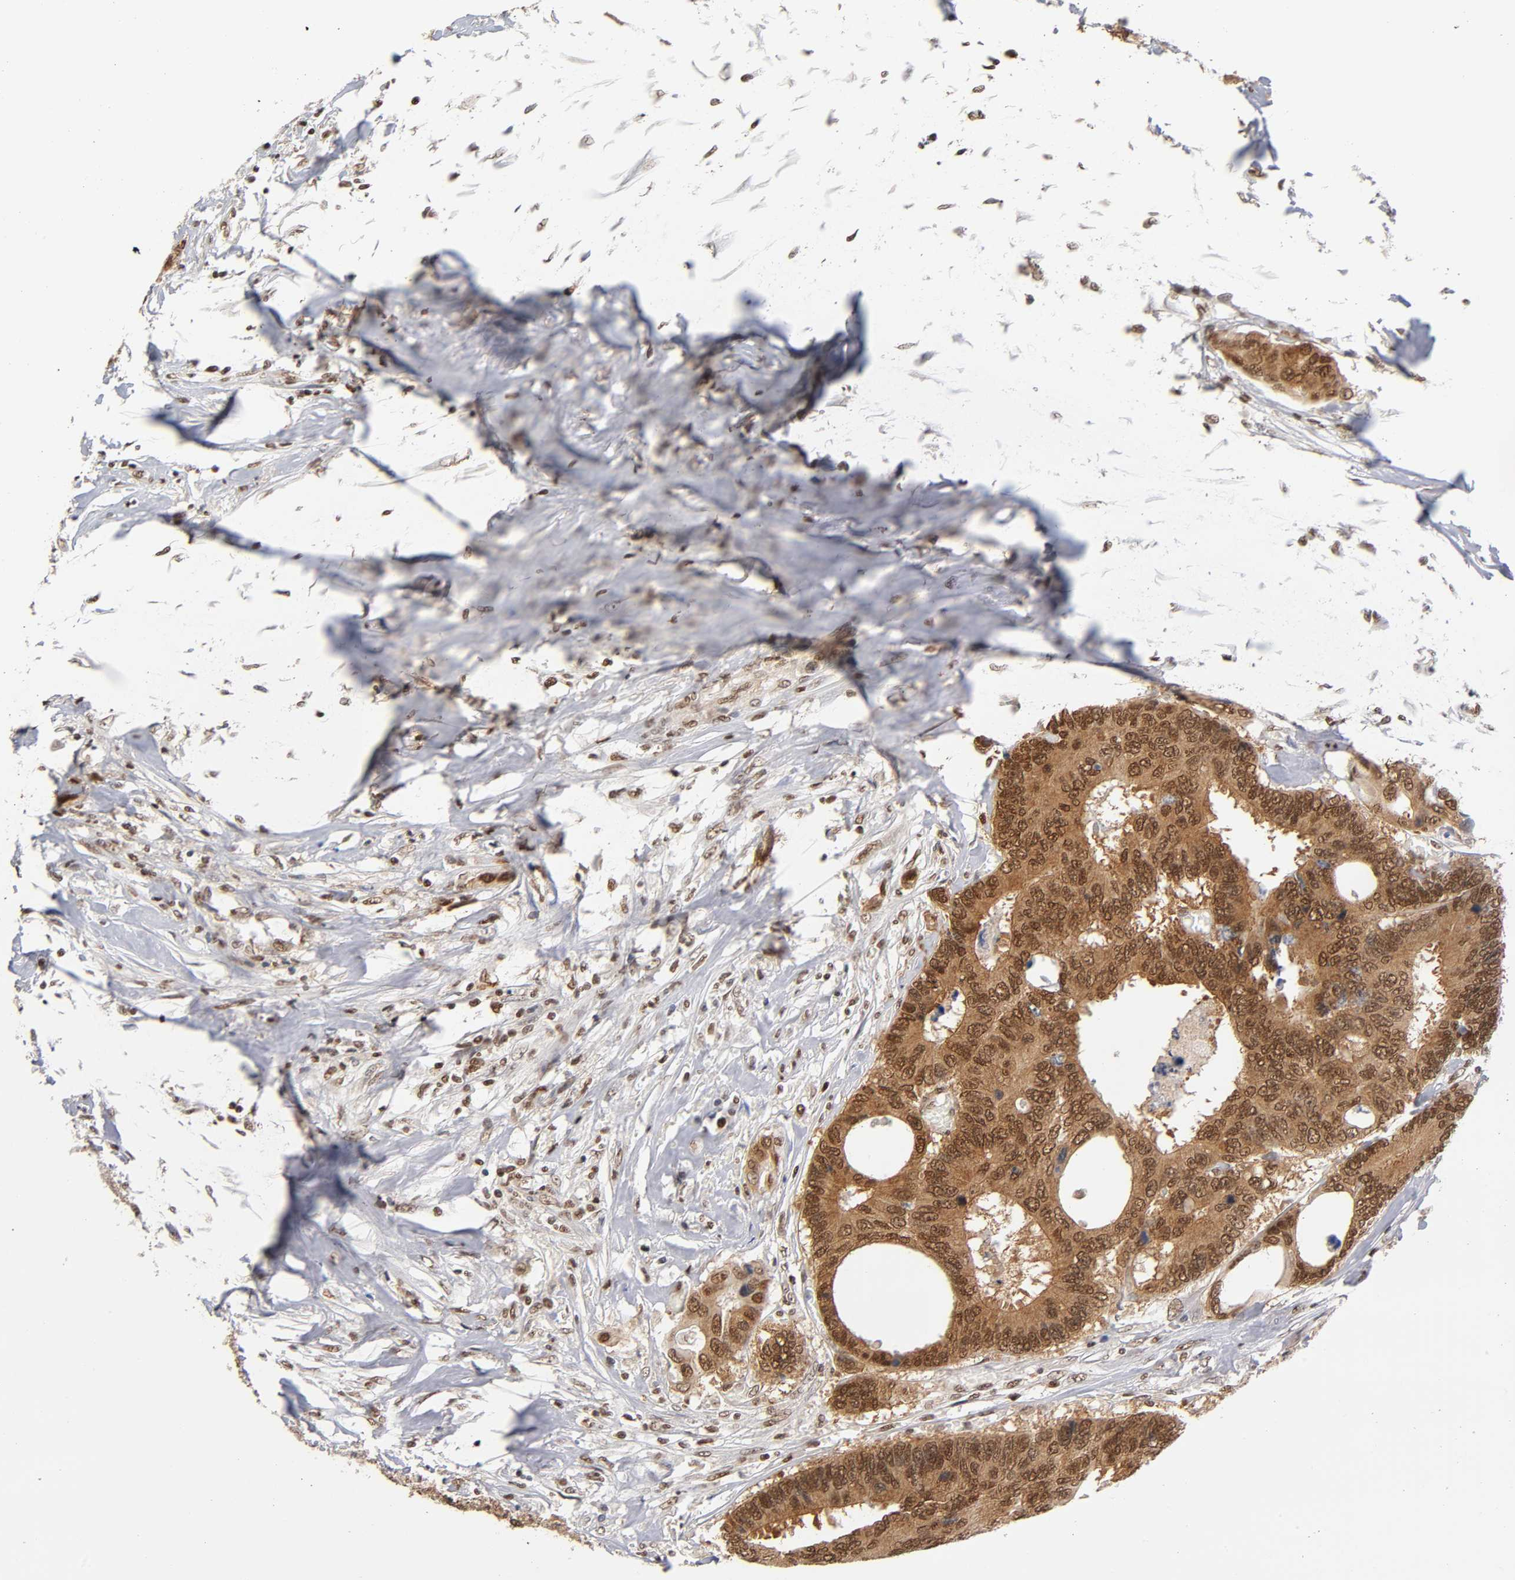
{"staining": {"intensity": "strong", "quantity": ">75%", "location": "cytoplasmic/membranous,nuclear"}, "tissue": "colorectal cancer", "cell_type": "Tumor cells", "image_type": "cancer", "snomed": [{"axis": "morphology", "description": "Adenocarcinoma, NOS"}, {"axis": "topography", "description": "Rectum"}], "caption": "This is a photomicrograph of IHC staining of colorectal cancer, which shows strong positivity in the cytoplasmic/membranous and nuclear of tumor cells.", "gene": "ILKAP", "patient": {"sex": "male", "age": 55}}